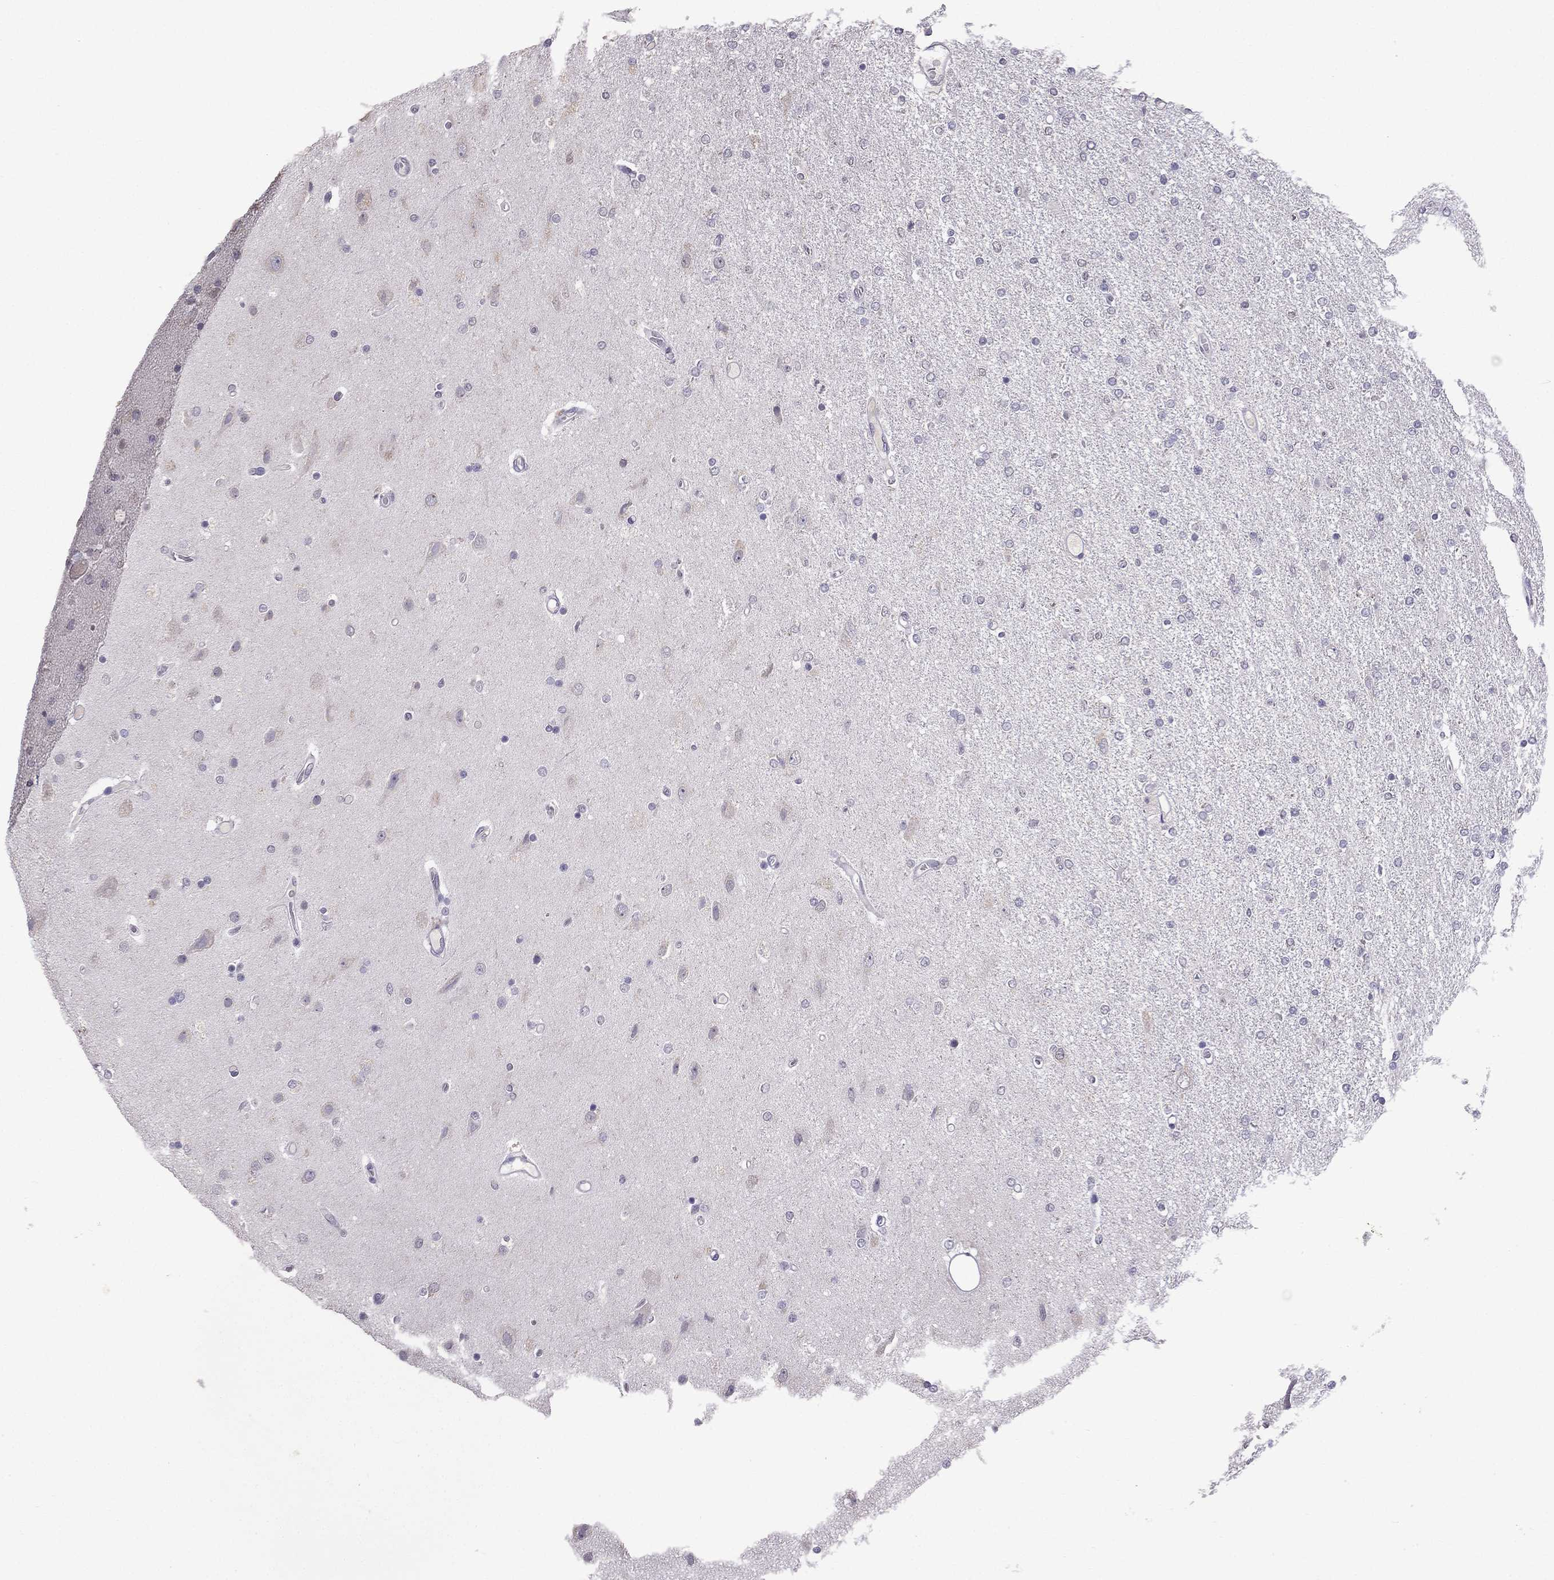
{"staining": {"intensity": "negative", "quantity": "none", "location": "none"}, "tissue": "glioma", "cell_type": "Tumor cells", "image_type": "cancer", "snomed": [{"axis": "morphology", "description": "Glioma, malignant, High grade"}, {"axis": "topography", "description": "Cerebral cortex"}], "caption": "IHC image of glioma stained for a protein (brown), which demonstrates no expression in tumor cells.", "gene": "SCG5", "patient": {"sex": "male", "age": 70}}